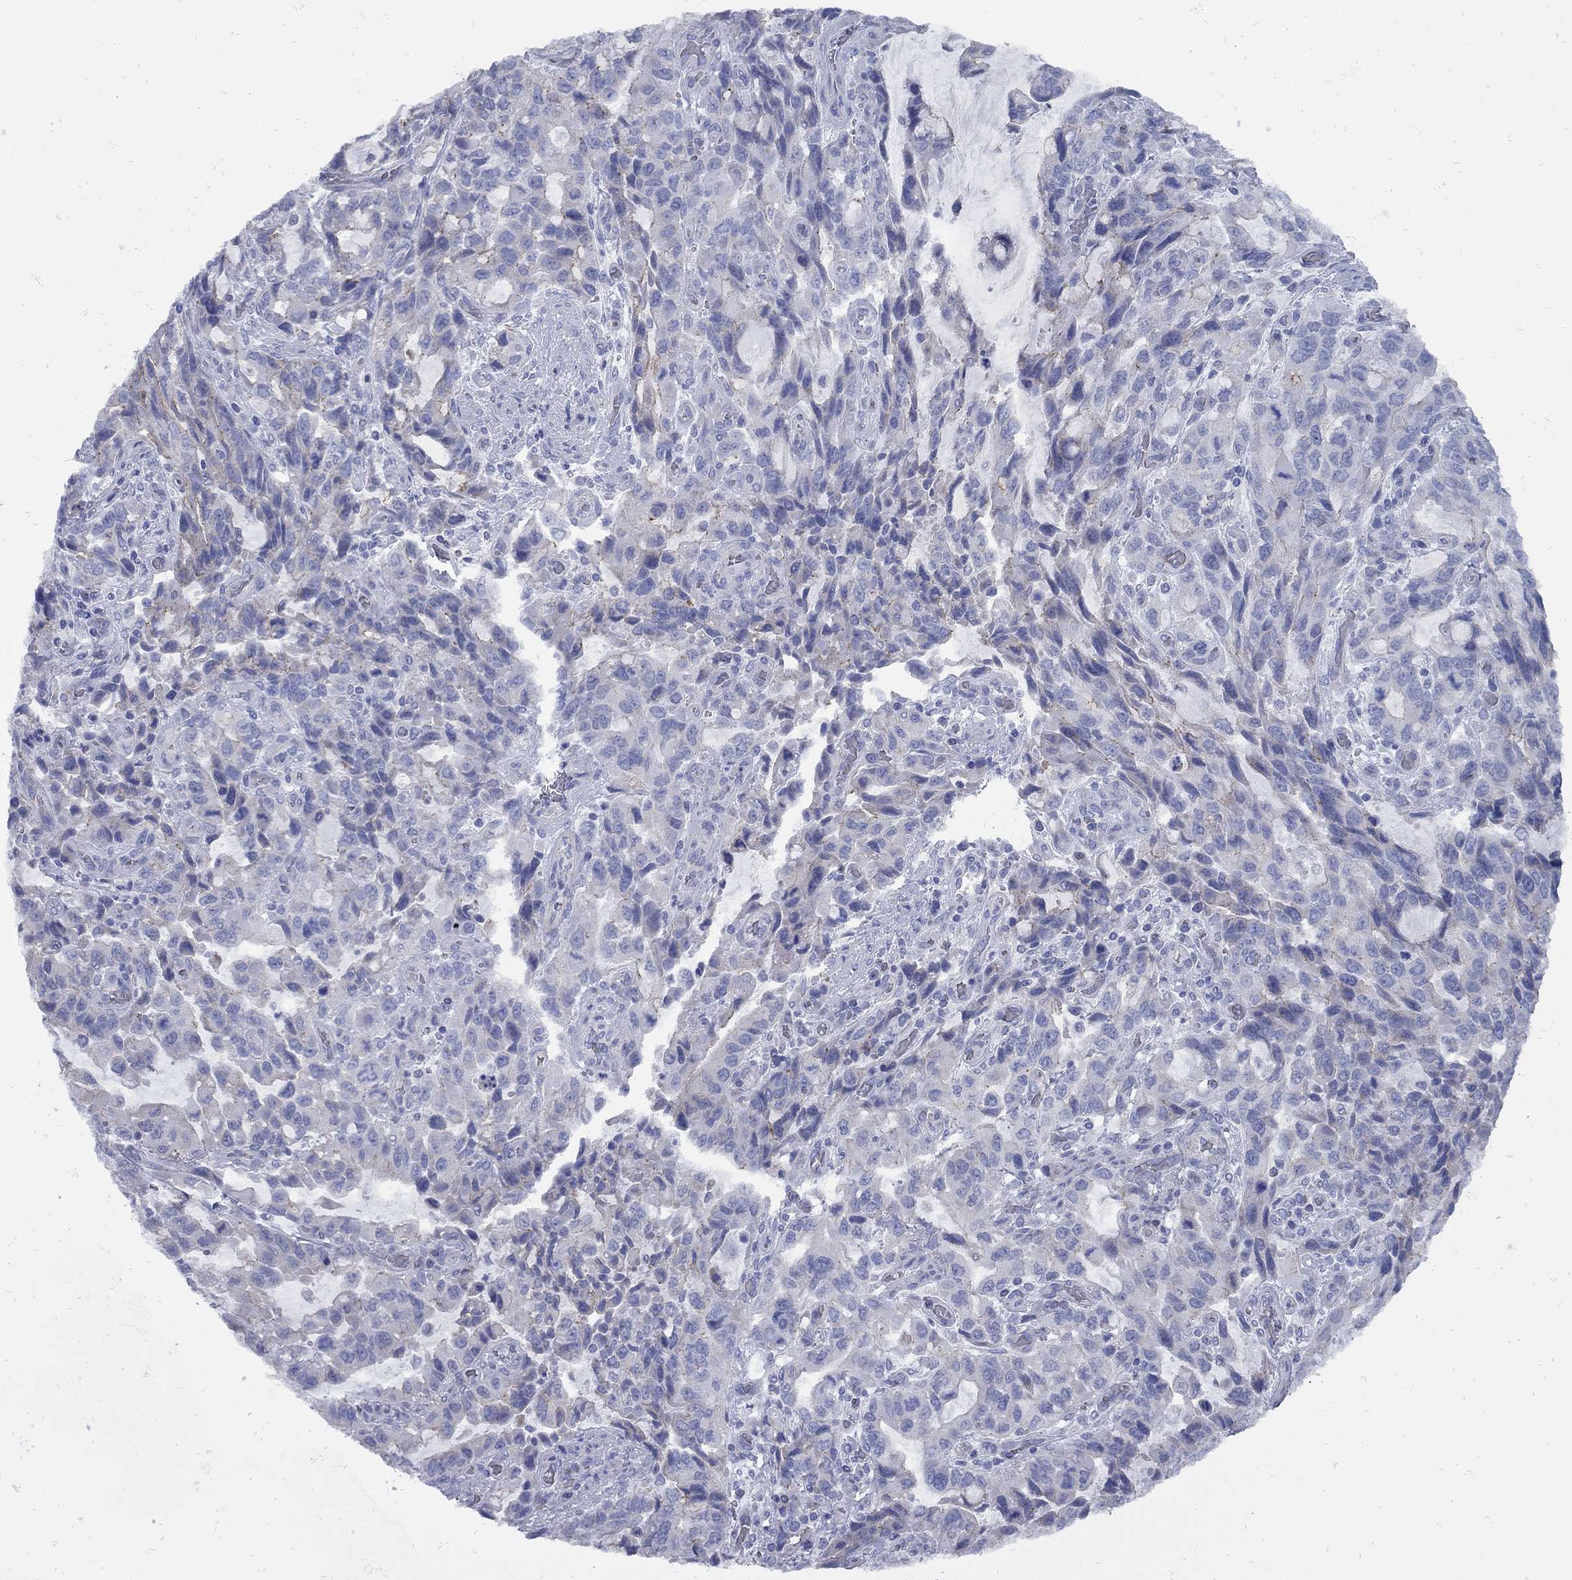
{"staining": {"intensity": "weak", "quantity": "<25%", "location": "cytoplasmic/membranous"}, "tissue": "stomach cancer", "cell_type": "Tumor cells", "image_type": "cancer", "snomed": [{"axis": "morphology", "description": "Adenocarcinoma, NOS"}, {"axis": "topography", "description": "Stomach, upper"}], "caption": "There is no significant staining in tumor cells of adenocarcinoma (stomach).", "gene": "PDZD3", "patient": {"sex": "male", "age": 85}}